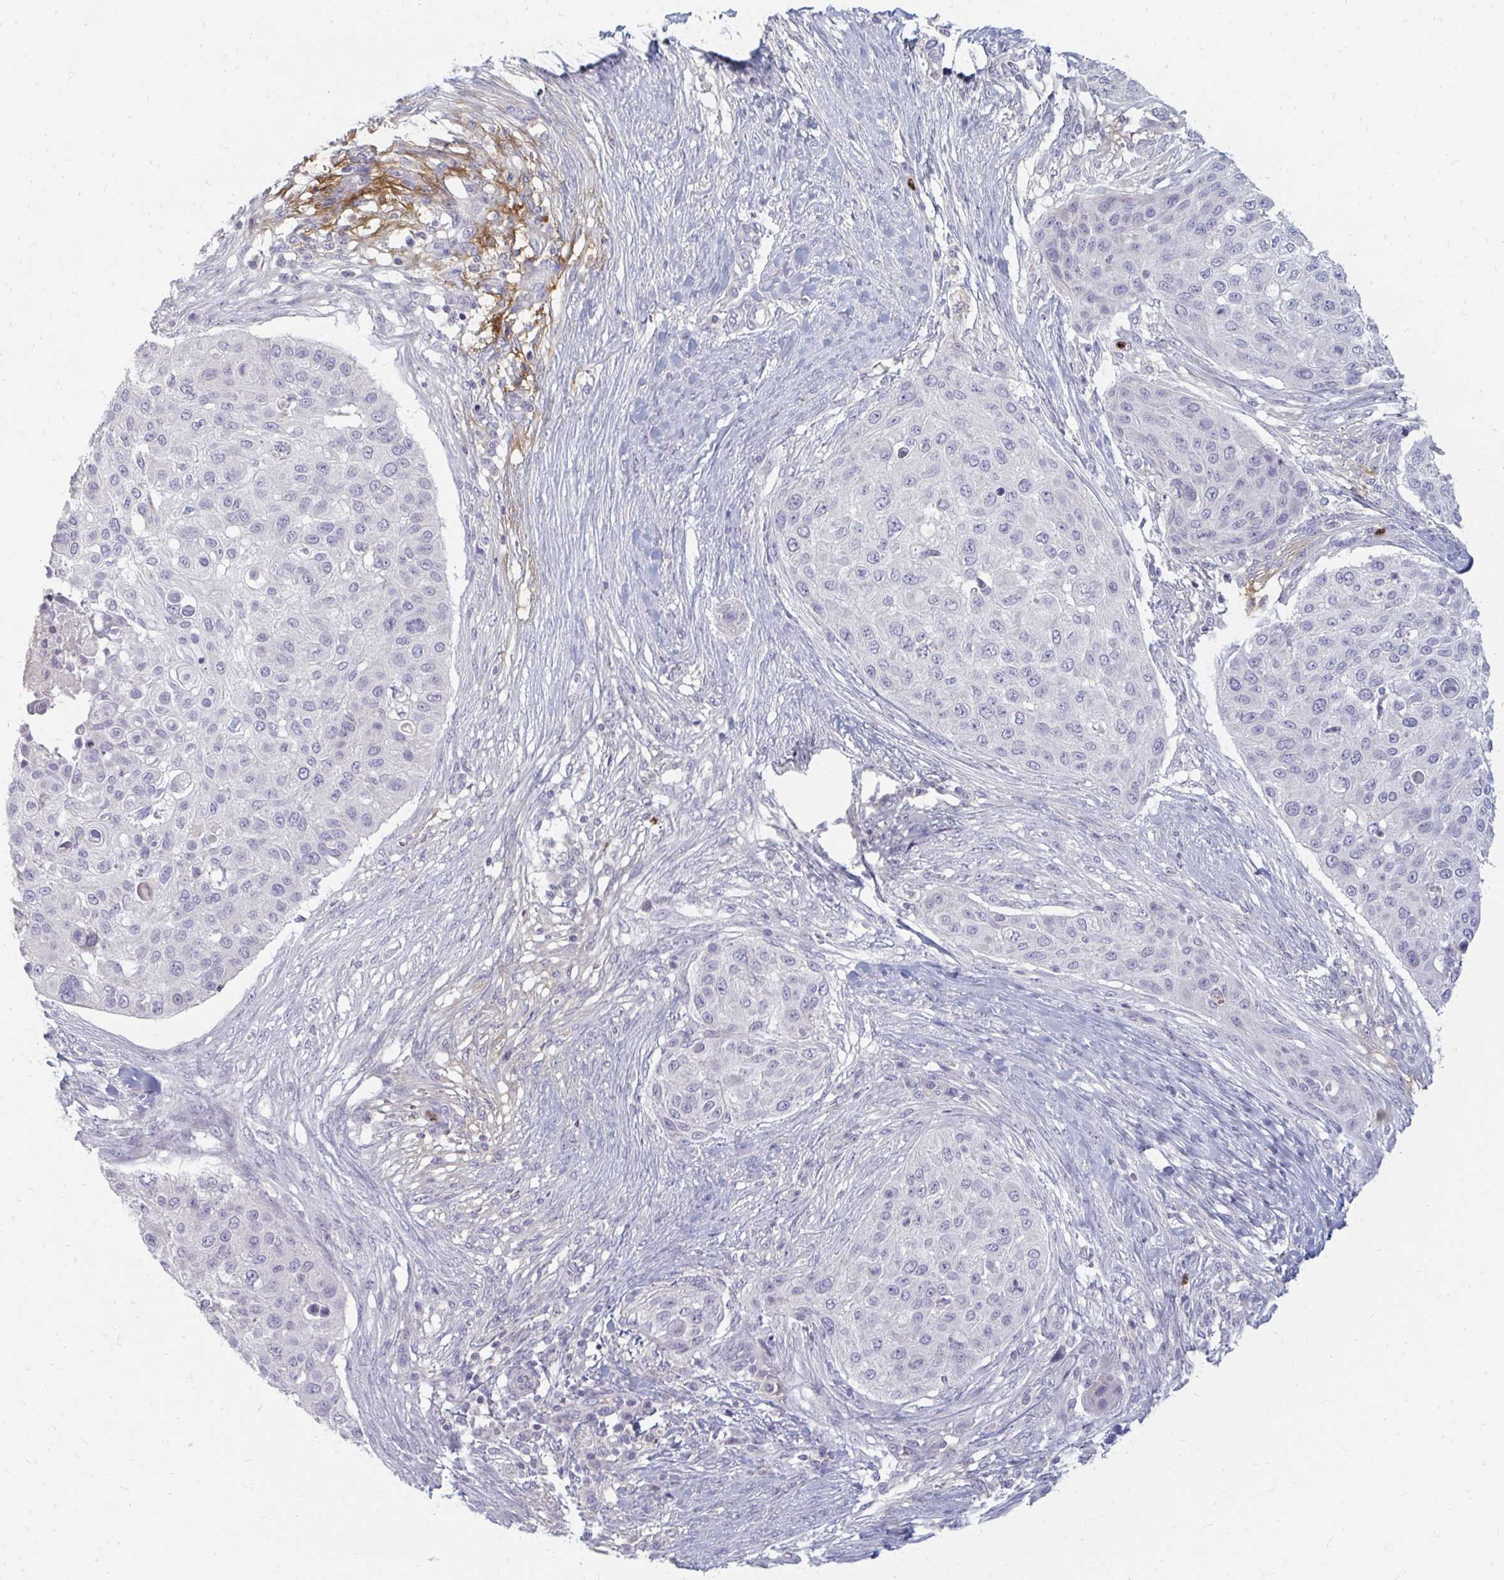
{"staining": {"intensity": "negative", "quantity": "none", "location": "none"}, "tissue": "skin cancer", "cell_type": "Tumor cells", "image_type": "cancer", "snomed": [{"axis": "morphology", "description": "Squamous cell carcinoma, NOS"}, {"axis": "topography", "description": "Skin"}], "caption": "High magnification brightfield microscopy of skin cancer (squamous cell carcinoma) stained with DAB (brown) and counterstained with hematoxylin (blue): tumor cells show no significant staining.", "gene": "RAB33A", "patient": {"sex": "female", "age": 87}}